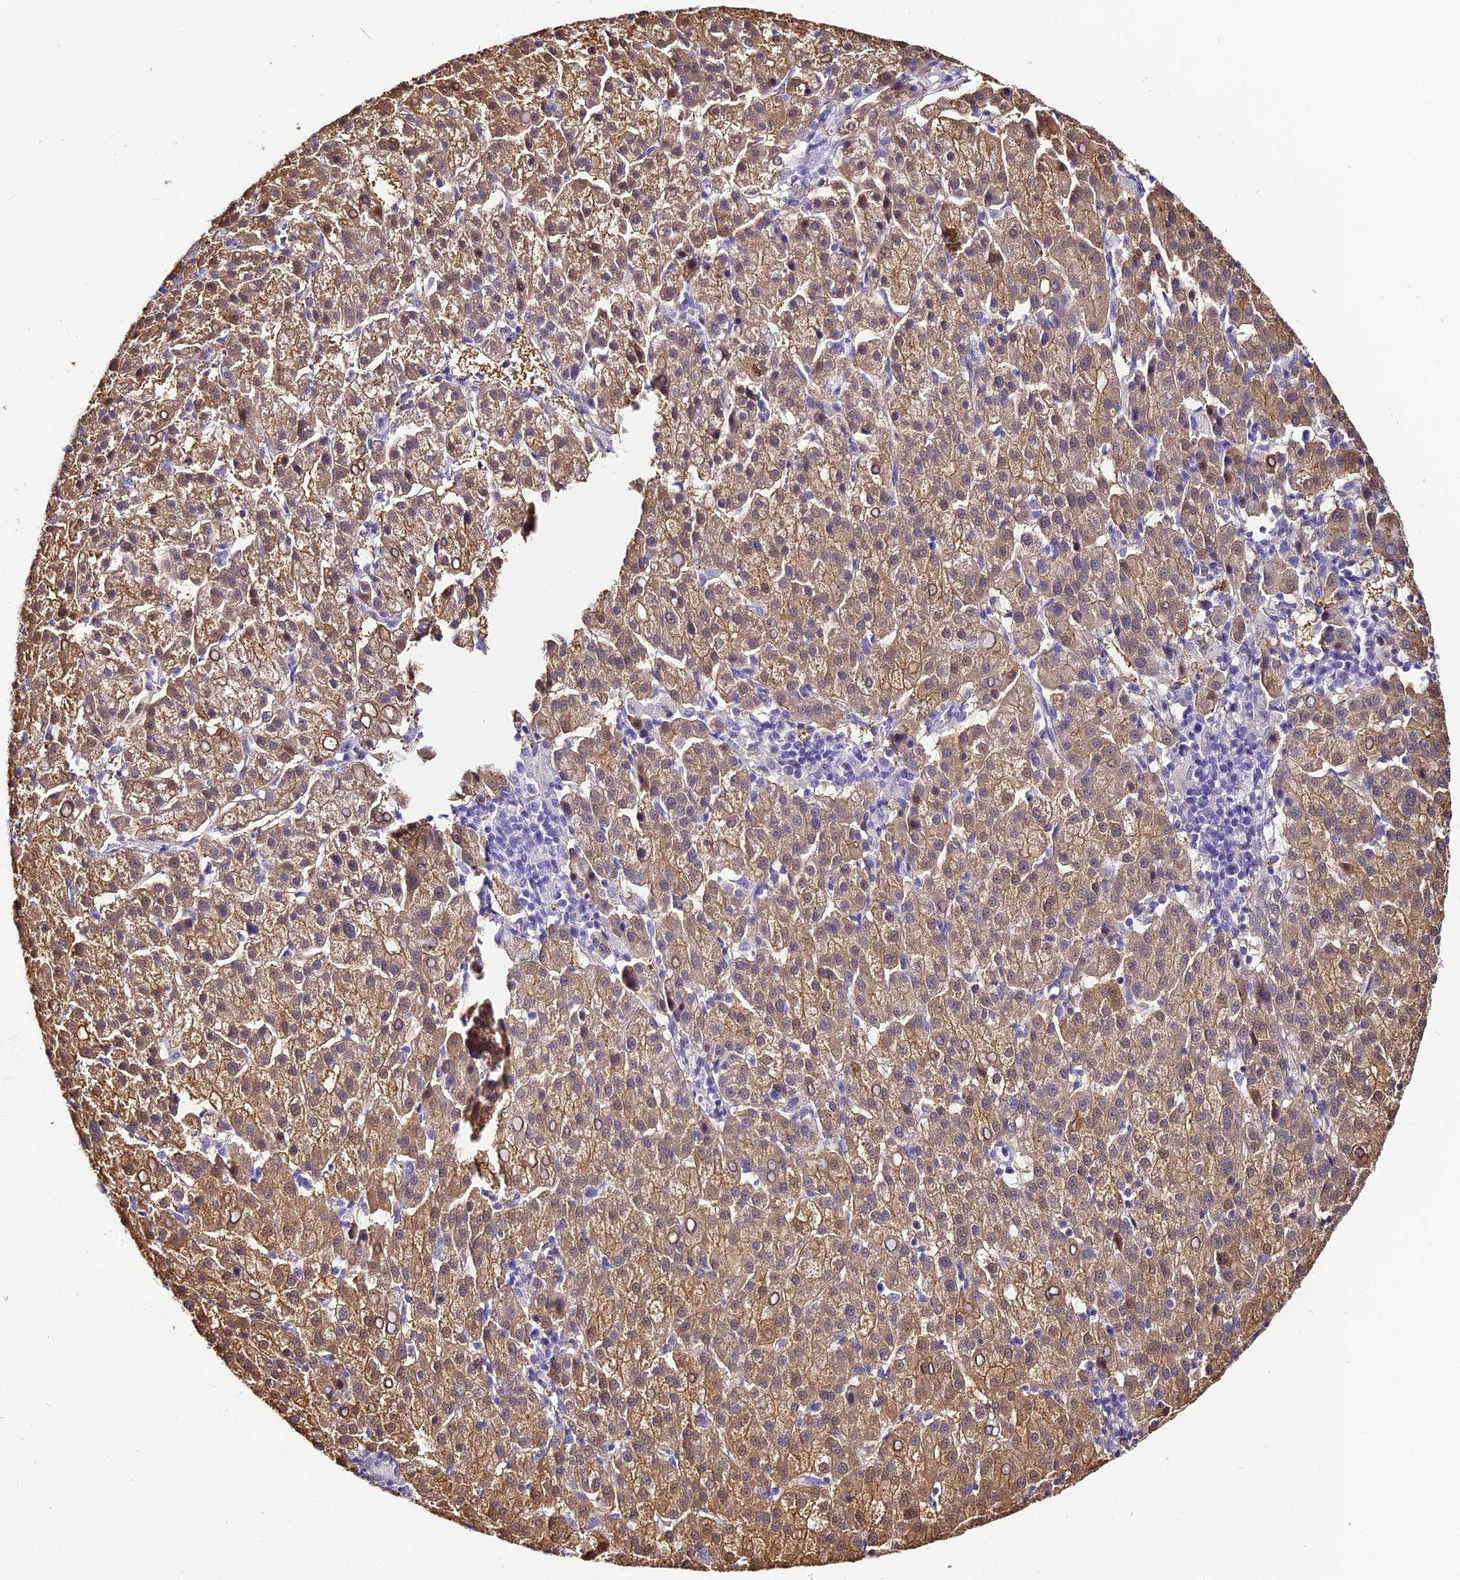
{"staining": {"intensity": "moderate", "quantity": ">75%", "location": "cytoplasmic/membranous,nuclear"}, "tissue": "liver cancer", "cell_type": "Tumor cells", "image_type": "cancer", "snomed": [{"axis": "morphology", "description": "Carcinoma, Hepatocellular, NOS"}, {"axis": "topography", "description": "Liver"}], "caption": "Hepatocellular carcinoma (liver) stained for a protein exhibits moderate cytoplasmic/membranous and nuclear positivity in tumor cells.", "gene": "ABHD14A-ACY1", "patient": {"sex": "female", "age": 58}}